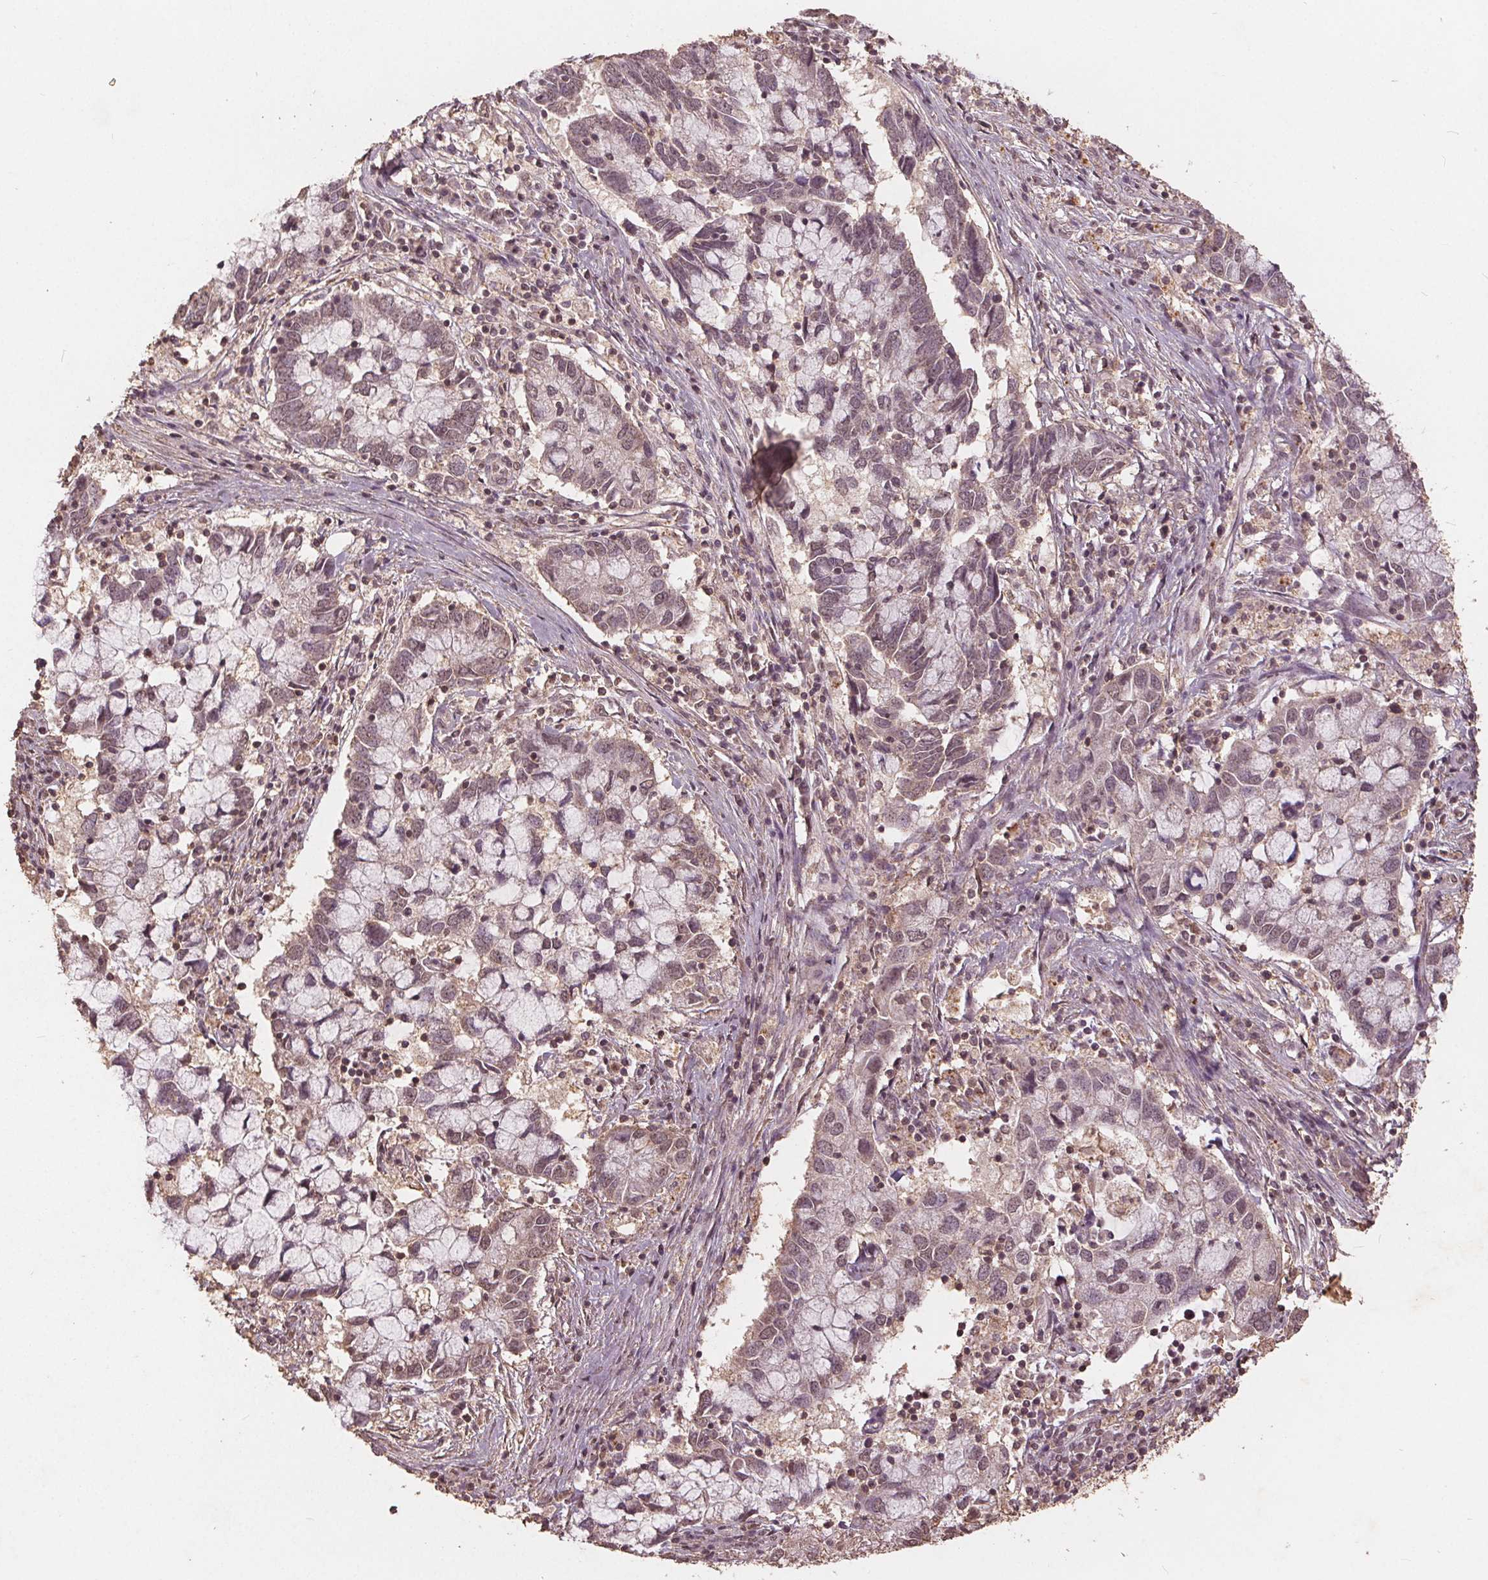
{"staining": {"intensity": "weak", "quantity": "<25%", "location": "nuclear"}, "tissue": "cervical cancer", "cell_type": "Tumor cells", "image_type": "cancer", "snomed": [{"axis": "morphology", "description": "Adenocarcinoma, NOS"}, {"axis": "topography", "description": "Cervix"}], "caption": "DAB (3,3'-diaminobenzidine) immunohistochemical staining of human cervical adenocarcinoma demonstrates no significant staining in tumor cells.", "gene": "DSG3", "patient": {"sex": "female", "age": 40}}